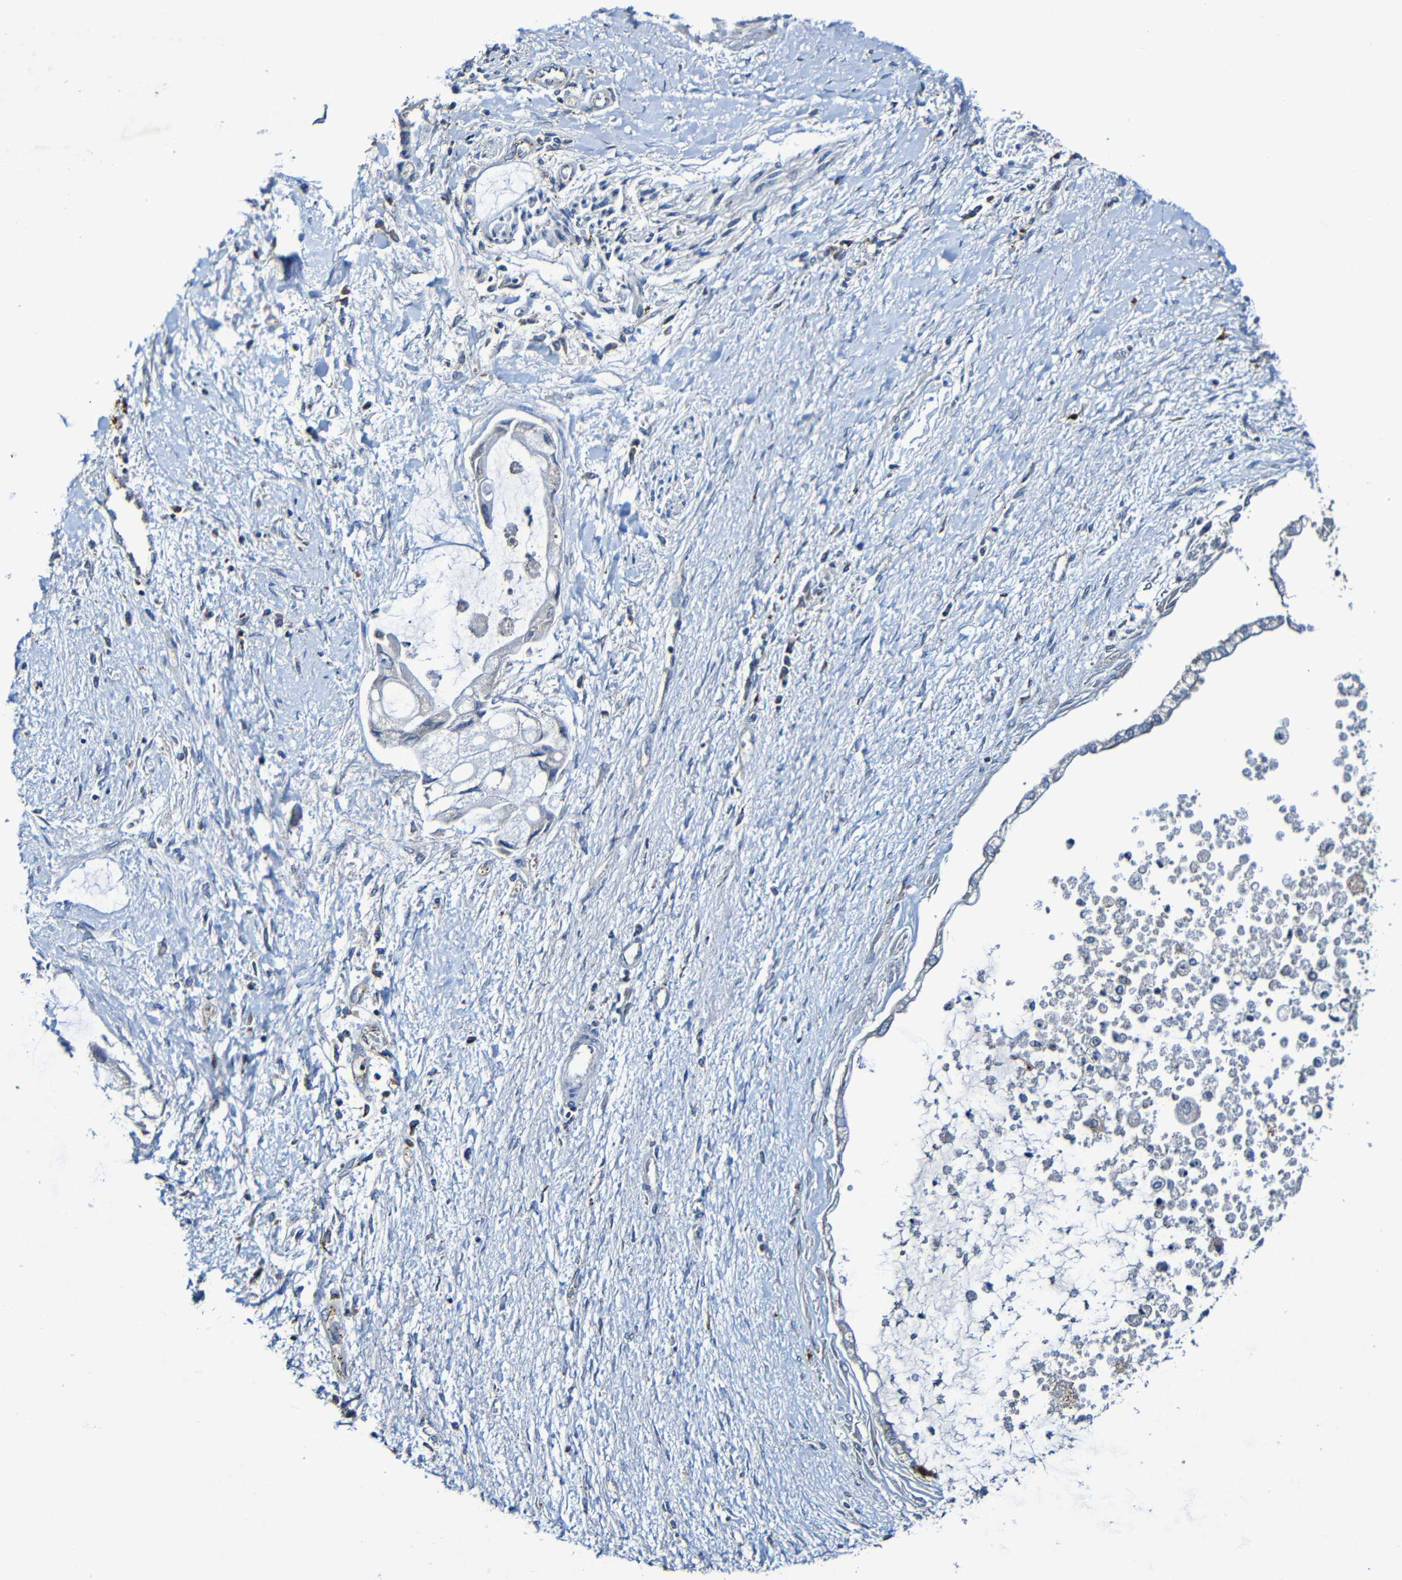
{"staining": {"intensity": "negative", "quantity": "none", "location": "none"}, "tissue": "liver cancer", "cell_type": "Tumor cells", "image_type": "cancer", "snomed": [{"axis": "morphology", "description": "Cholangiocarcinoma"}, {"axis": "topography", "description": "Liver"}], "caption": "IHC micrograph of neoplastic tissue: liver cancer stained with DAB demonstrates no significant protein positivity in tumor cells.", "gene": "LRRC70", "patient": {"sex": "male", "age": 50}}